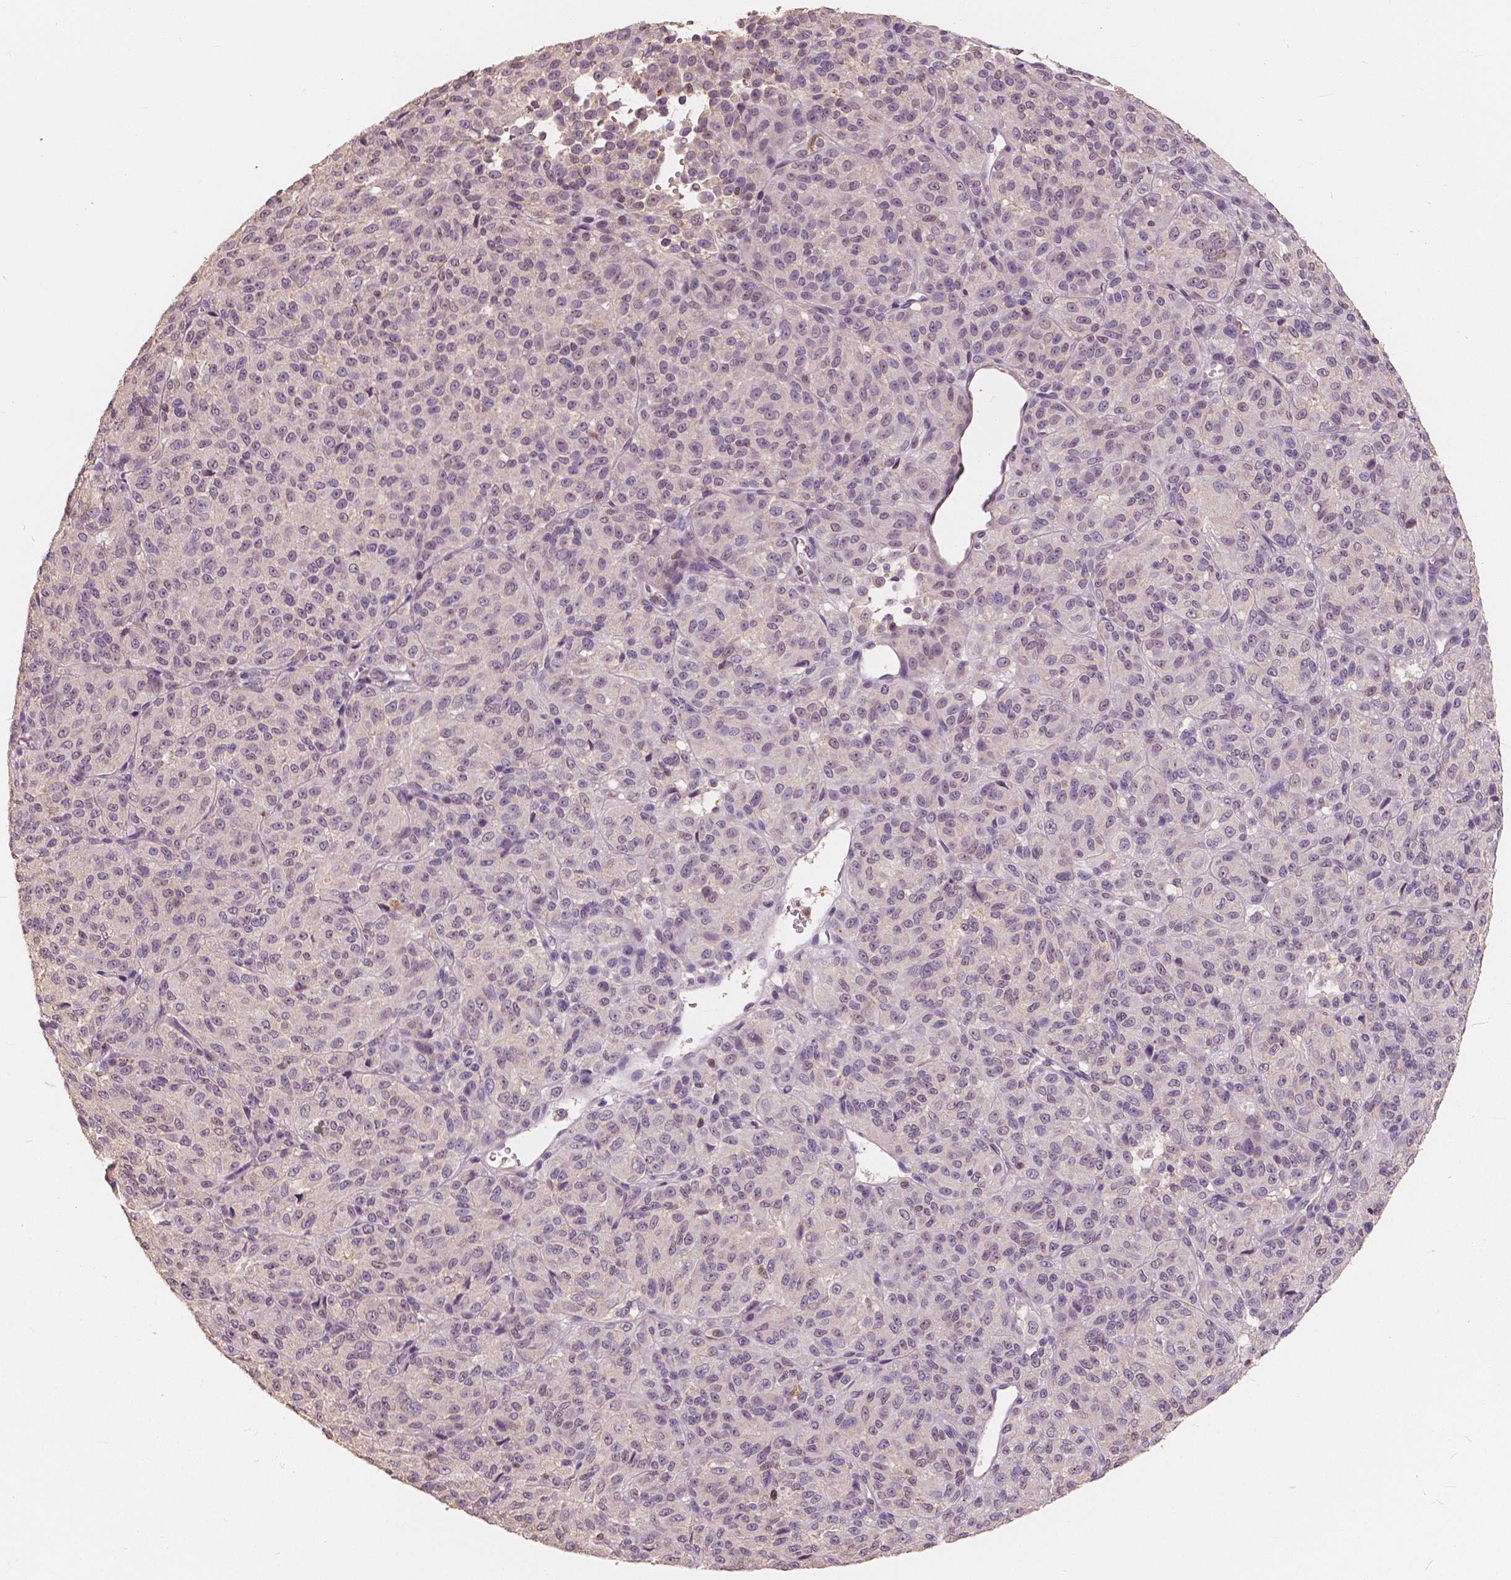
{"staining": {"intensity": "negative", "quantity": "none", "location": "none"}, "tissue": "melanoma", "cell_type": "Tumor cells", "image_type": "cancer", "snomed": [{"axis": "morphology", "description": "Malignant melanoma, Metastatic site"}, {"axis": "topography", "description": "Brain"}], "caption": "Immunohistochemistry (IHC) image of melanoma stained for a protein (brown), which reveals no positivity in tumor cells.", "gene": "SAT2", "patient": {"sex": "female", "age": 56}}